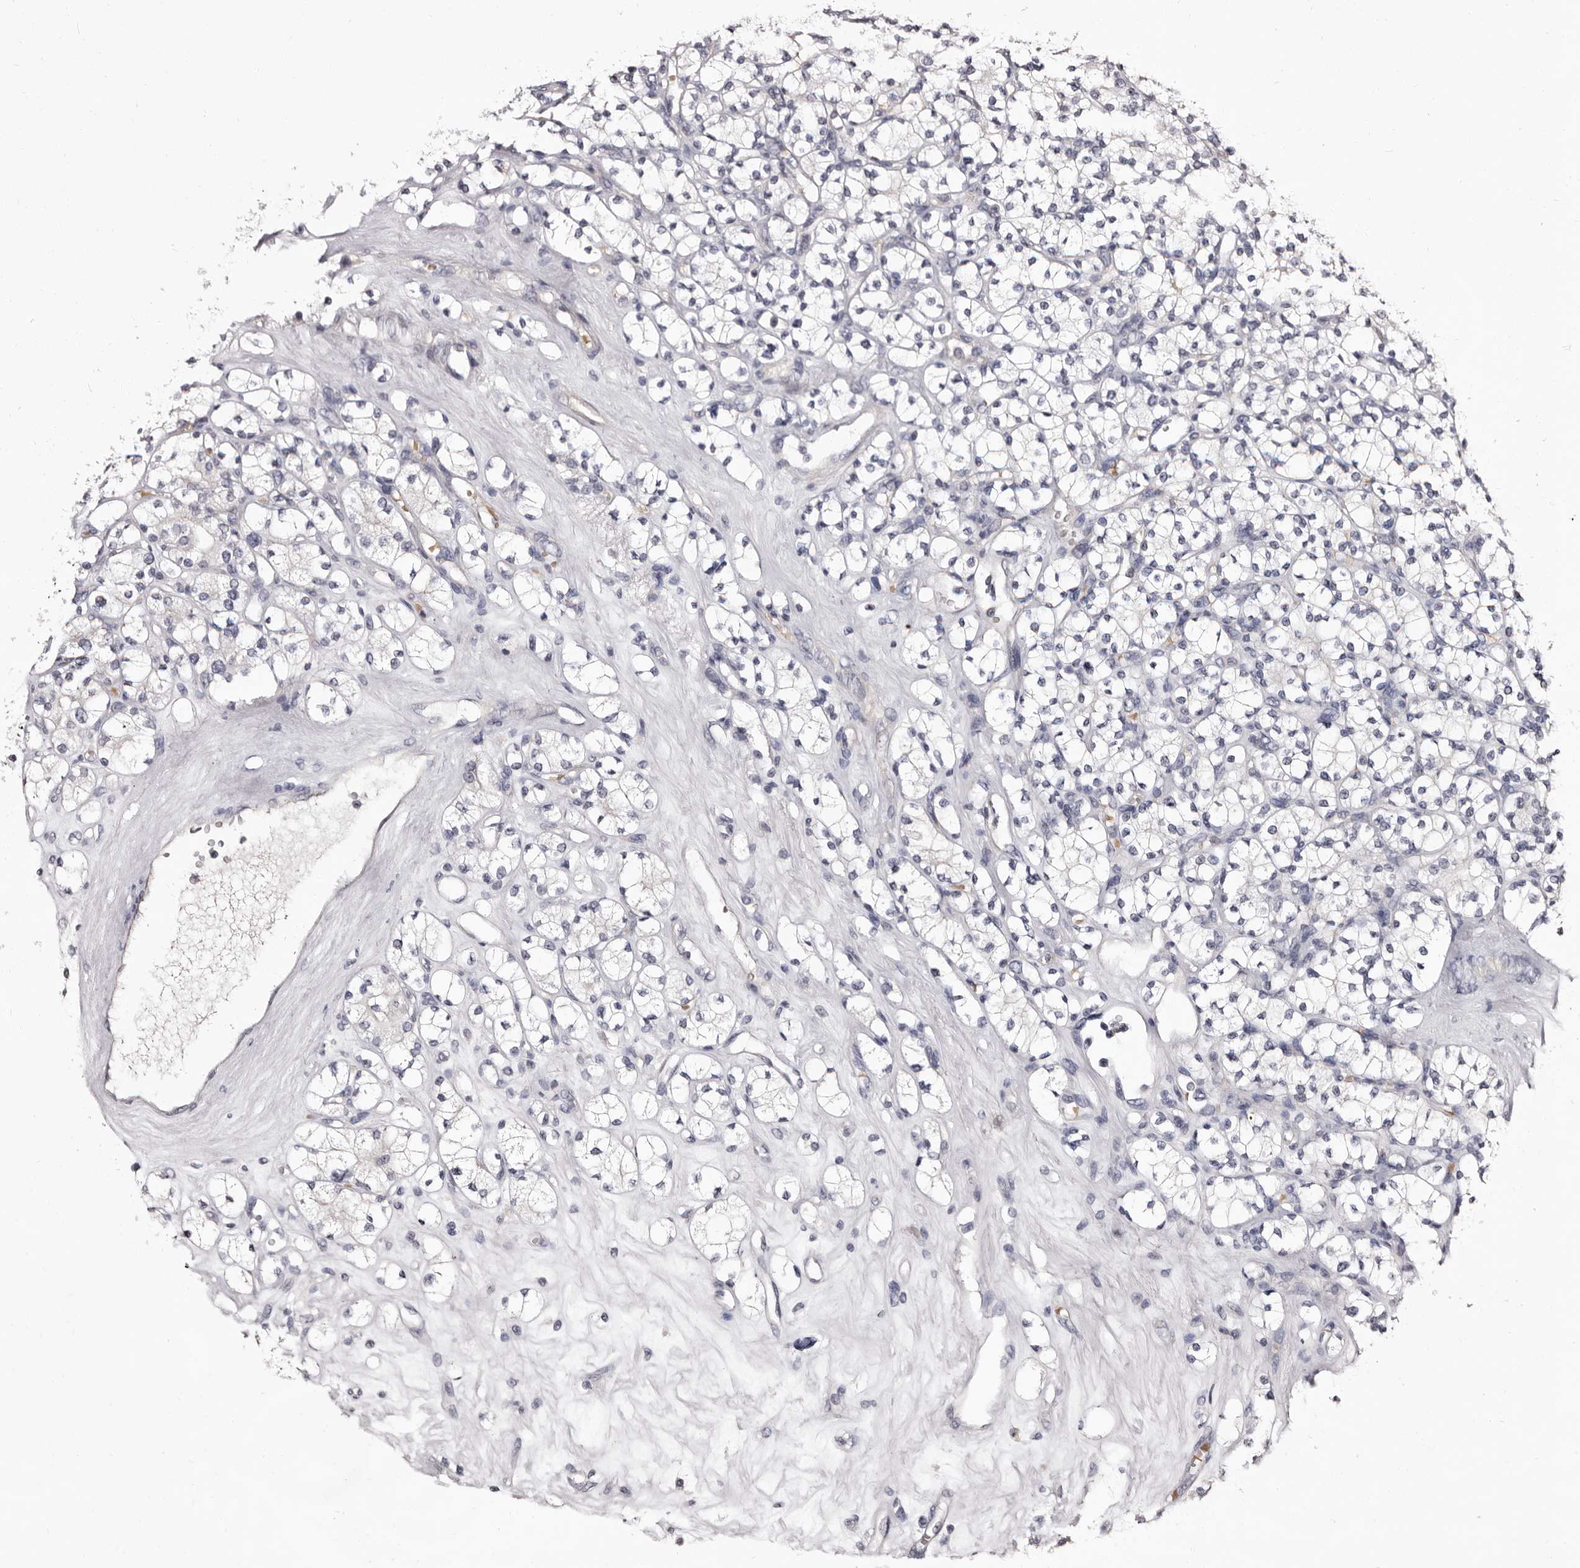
{"staining": {"intensity": "negative", "quantity": "none", "location": "none"}, "tissue": "renal cancer", "cell_type": "Tumor cells", "image_type": "cancer", "snomed": [{"axis": "morphology", "description": "Adenocarcinoma, NOS"}, {"axis": "topography", "description": "Kidney"}], "caption": "Renal cancer was stained to show a protein in brown. There is no significant positivity in tumor cells.", "gene": "BPGM", "patient": {"sex": "male", "age": 77}}